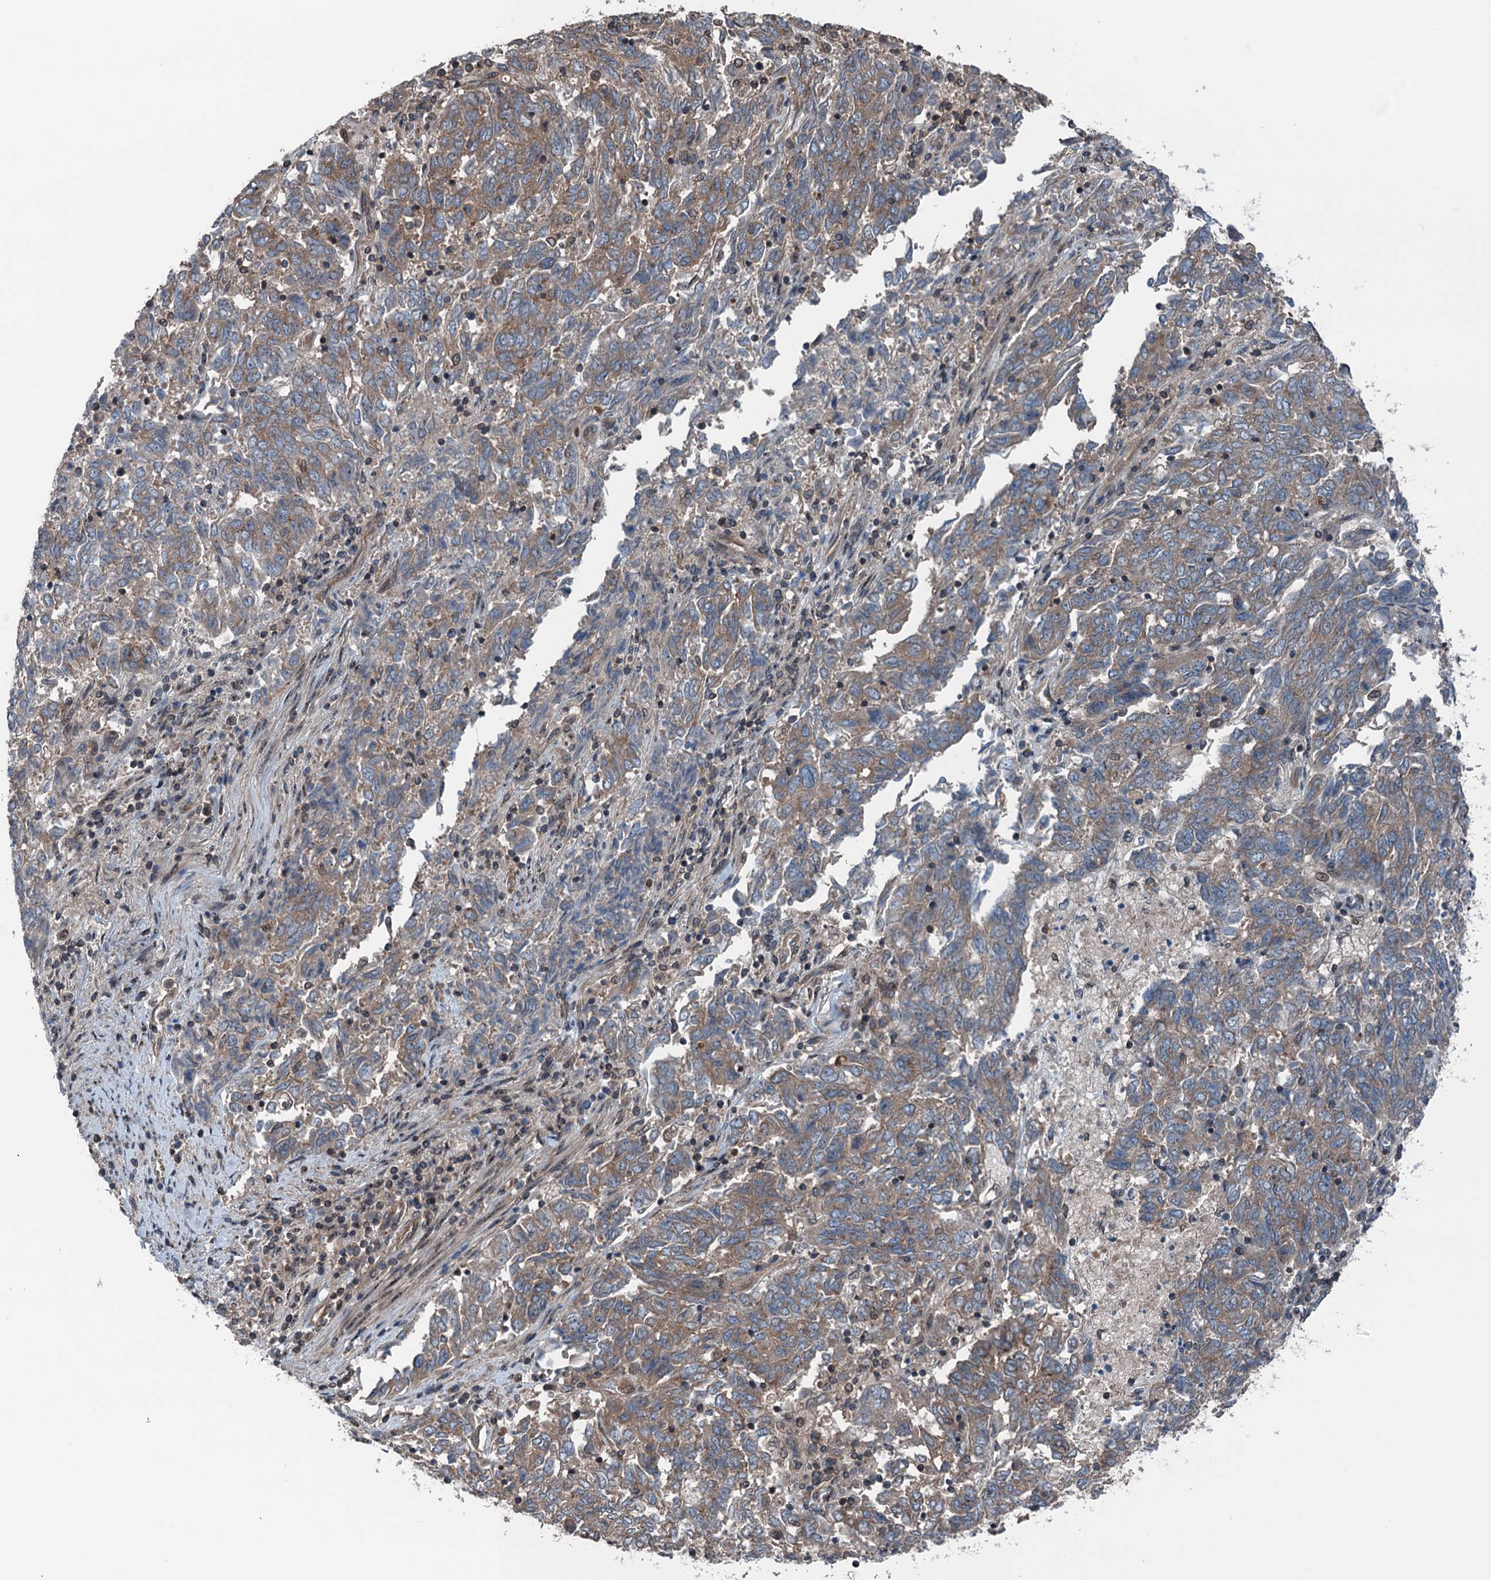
{"staining": {"intensity": "moderate", "quantity": ">75%", "location": "cytoplasmic/membranous"}, "tissue": "endometrial cancer", "cell_type": "Tumor cells", "image_type": "cancer", "snomed": [{"axis": "morphology", "description": "Adenocarcinoma, NOS"}, {"axis": "topography", "description": "Endometrium"}], "caption": "Human endometrial cancer (adenocarcinoma) stained with a brown dye shows moderate cytoplasmic/membranous positive positivity in approximately >75% of tumor cells.", "gene": "TRAPPC8", "patient": {"sex": "female", "age": 80}}